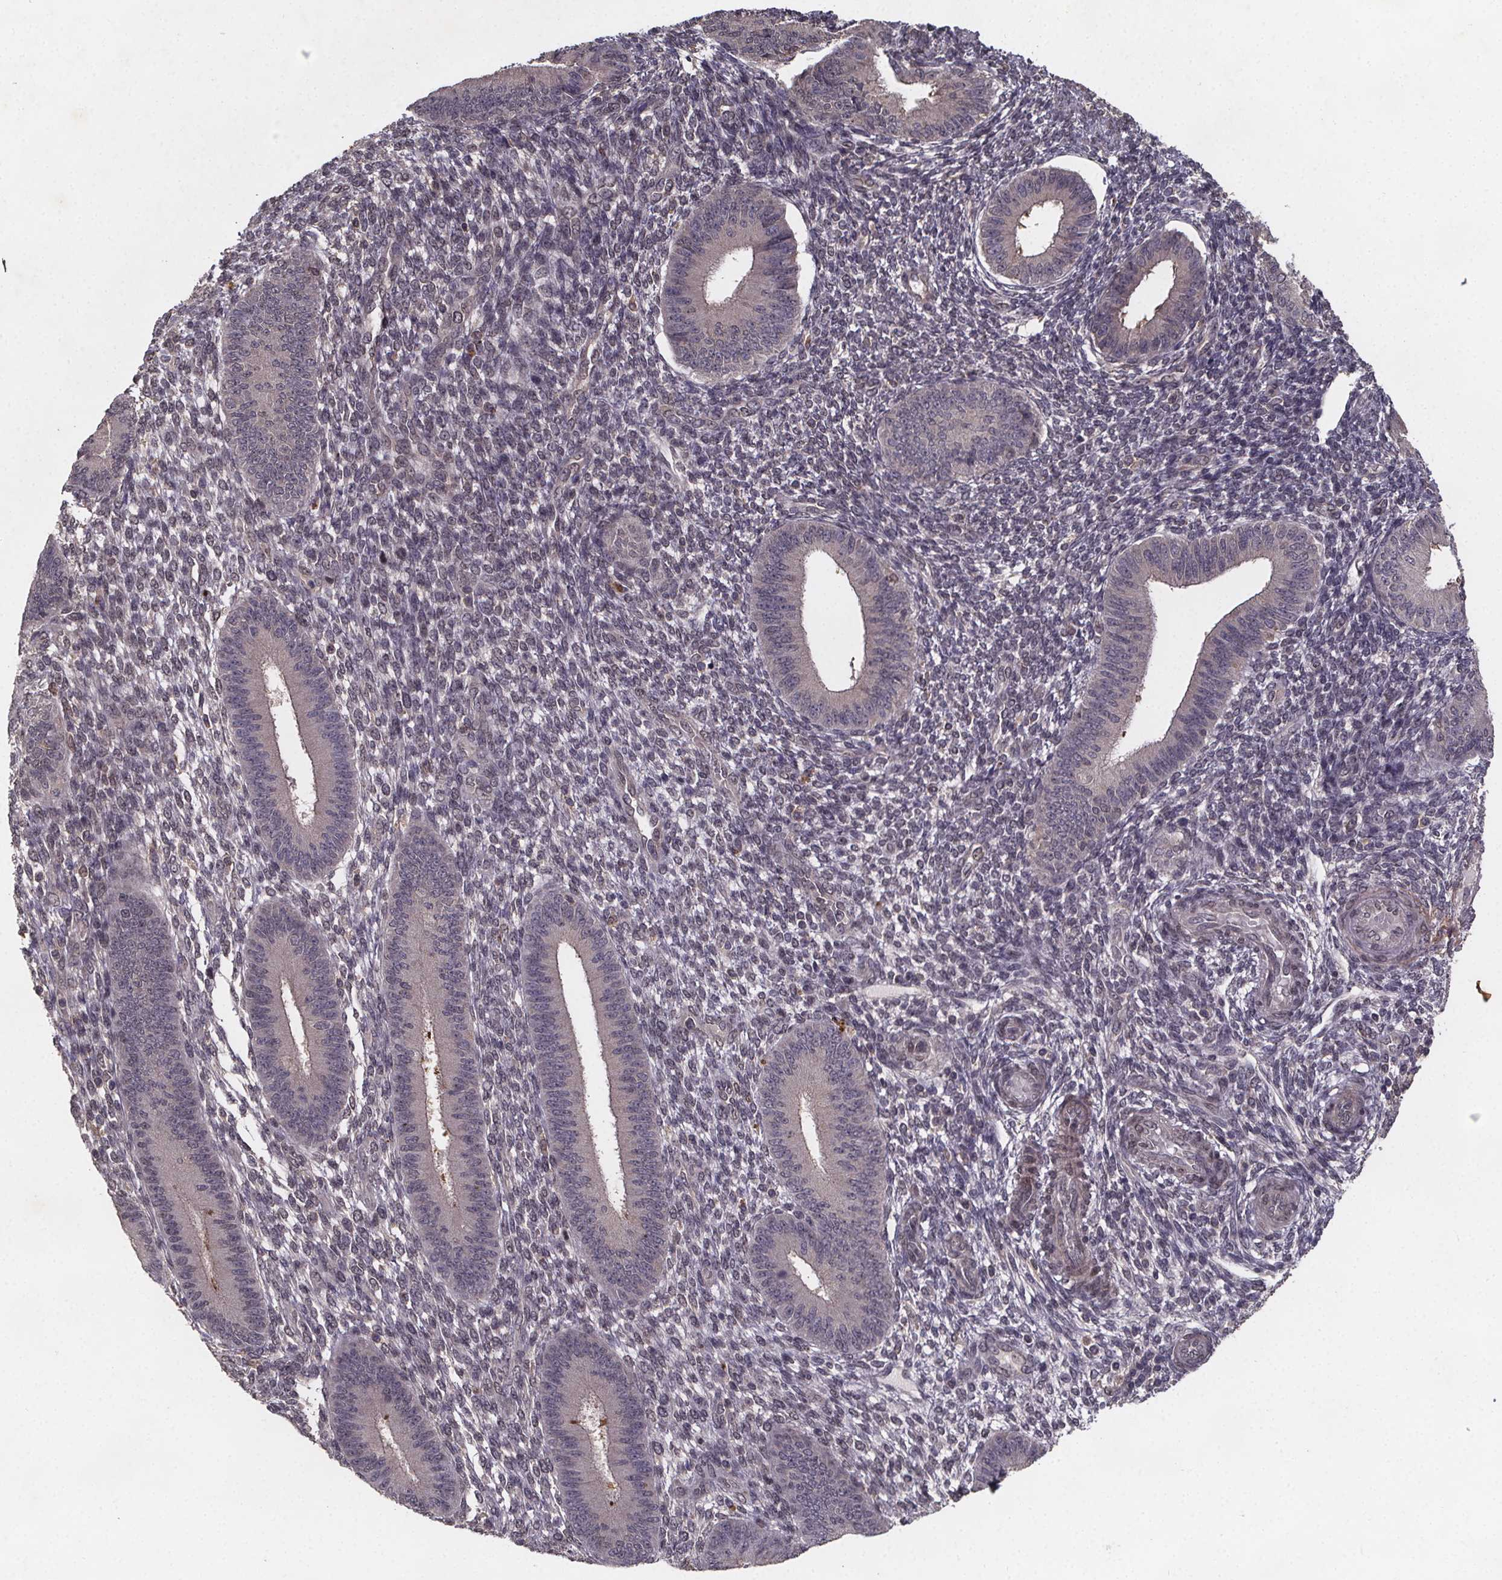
{"staining": {"intensity": "weak", "quantity": "<25%", "location": "cytoplasmic/membranous"}, "tissue": "endometrium", "cell_type": "Cells in endometrial stroma", "image_type": "normal", "snomed": [{"axis": "morphology", "description": "Normal tissue, NOS"}, {"axis": "topography", "description": "Endometrium"}], "caption": "High power microscopy micrograph of an IHC photomicrograph of benign endometrium, revealing no significant staining in cells in endometrial stroma. Nuclei are stained in blue.", "gene": "PIERCE2", "patient": {"sex": "female", "age": 39}}